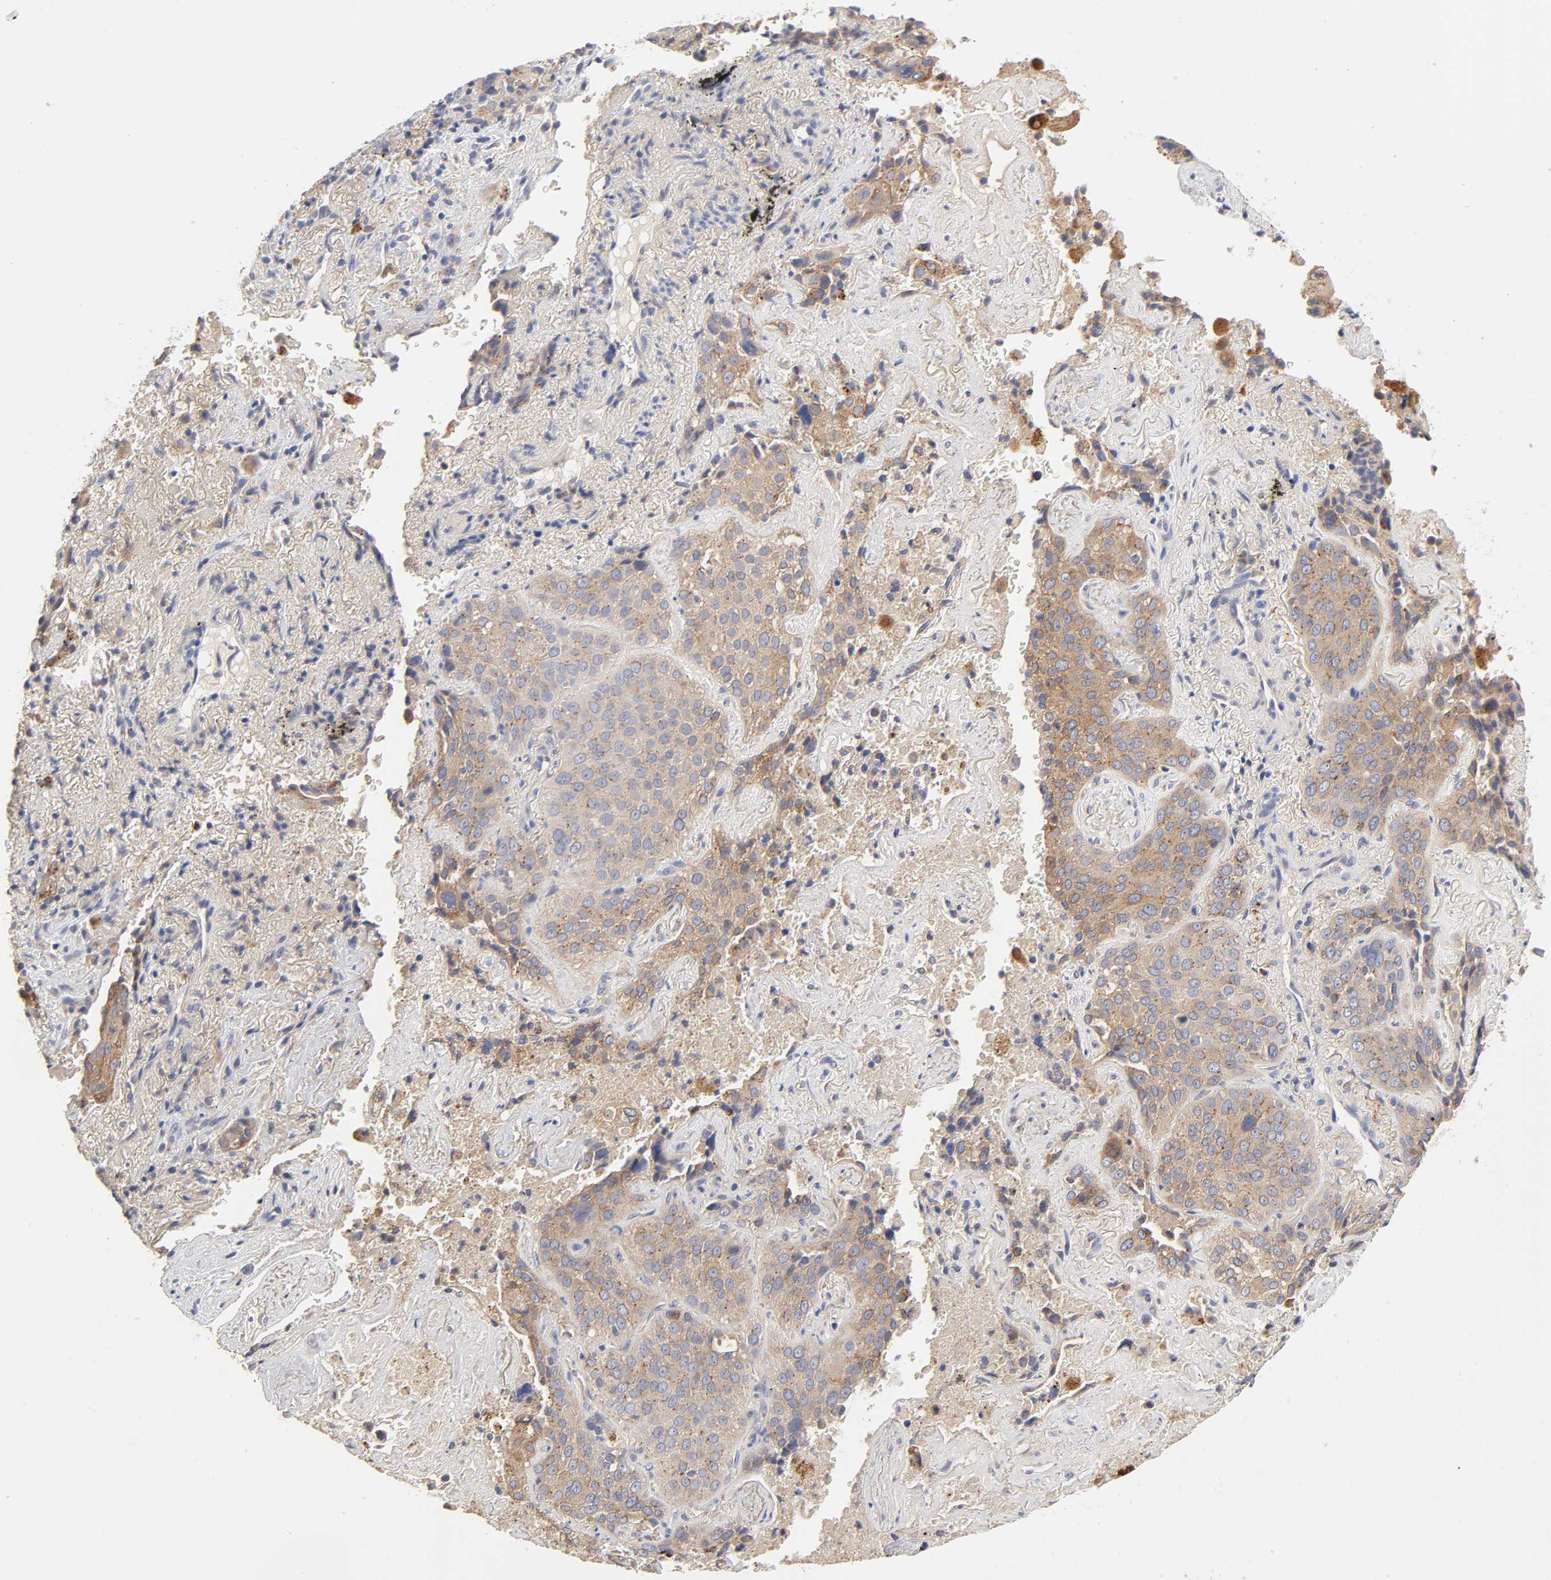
{"staining": {"intensity": "moderate", "quantity": ">75%", "location": "cytoplasmic/membranous"}, "tissue": "lung cancer", "cell_type": "Tumor cells", "image_type": "cancer", "snomed": [{"axis": "morphology", "description": "Squamous cell carcinoma, NOS"}, {"axis": "topography", "description": "Lung"}], "caption": "Immunohistochemical staining of lung cancer (squamous cell carcinoma) shows medium levels of moderate cytoplasmic/membranous protein expression in approximately >75% of tumor cells.", "gene": "C17orf75", "patient": {"sex": "male", "age": 54}}